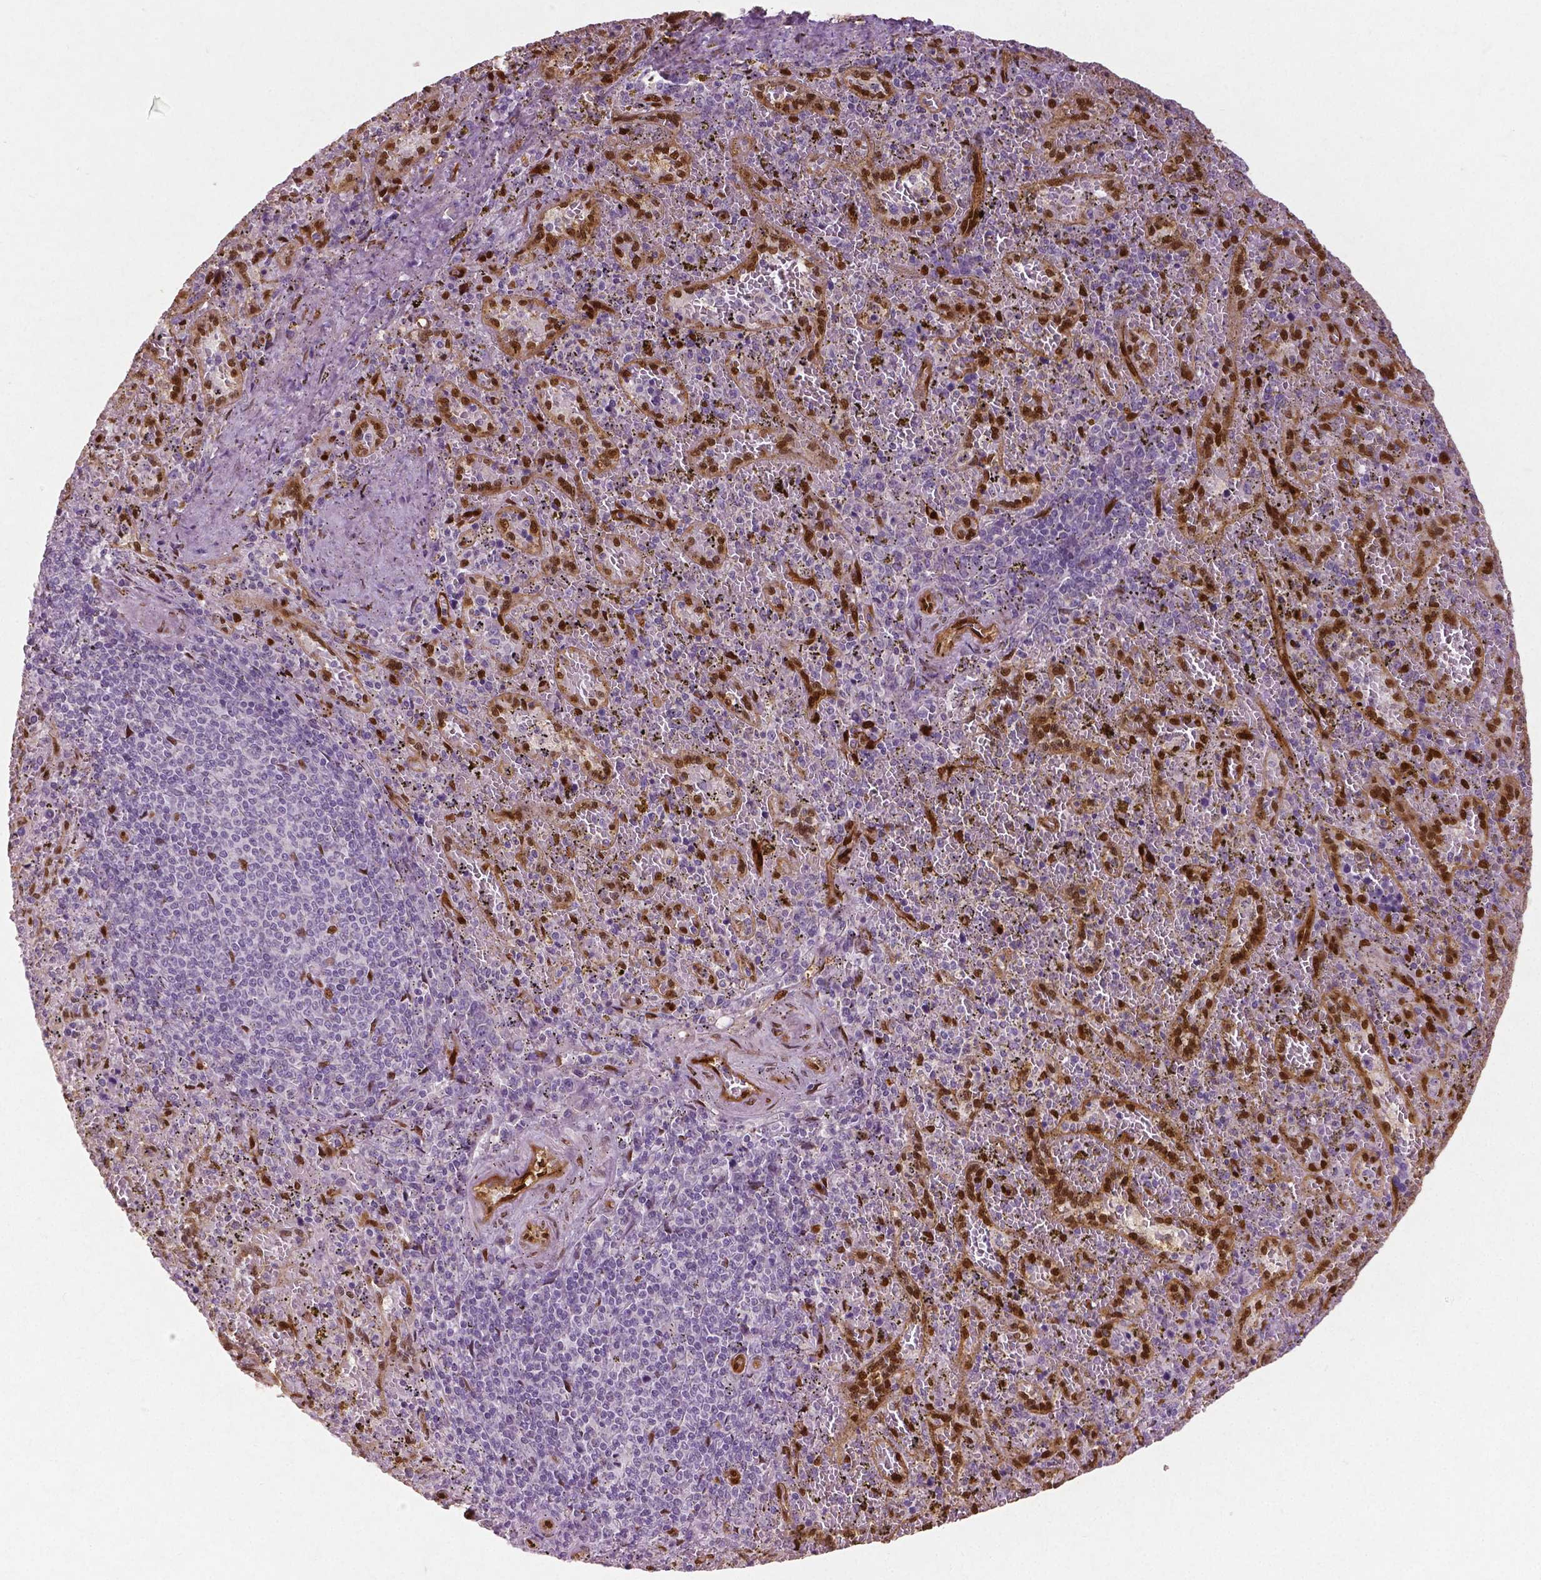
{"staining": {"intensity": "moderate", "quantity": "<25%", "location": "nuclear"}, "tissue": "spleen", "cell_type": "Cells in red pulp", "image_type": "normal", "snomed": [{"axis": "morphology", "description": "Normal tissue, NOS"}, {"axis": "topography", "description": "Spleen"}], "caption": "Protein staining by IHC shows moderate nuclear positivity in about <25% of cells in red pulp in benign spleen. Nuclei are stained in blue.", "gene": "WWTR1", "patient": {"sex": "female", "age": 50}}